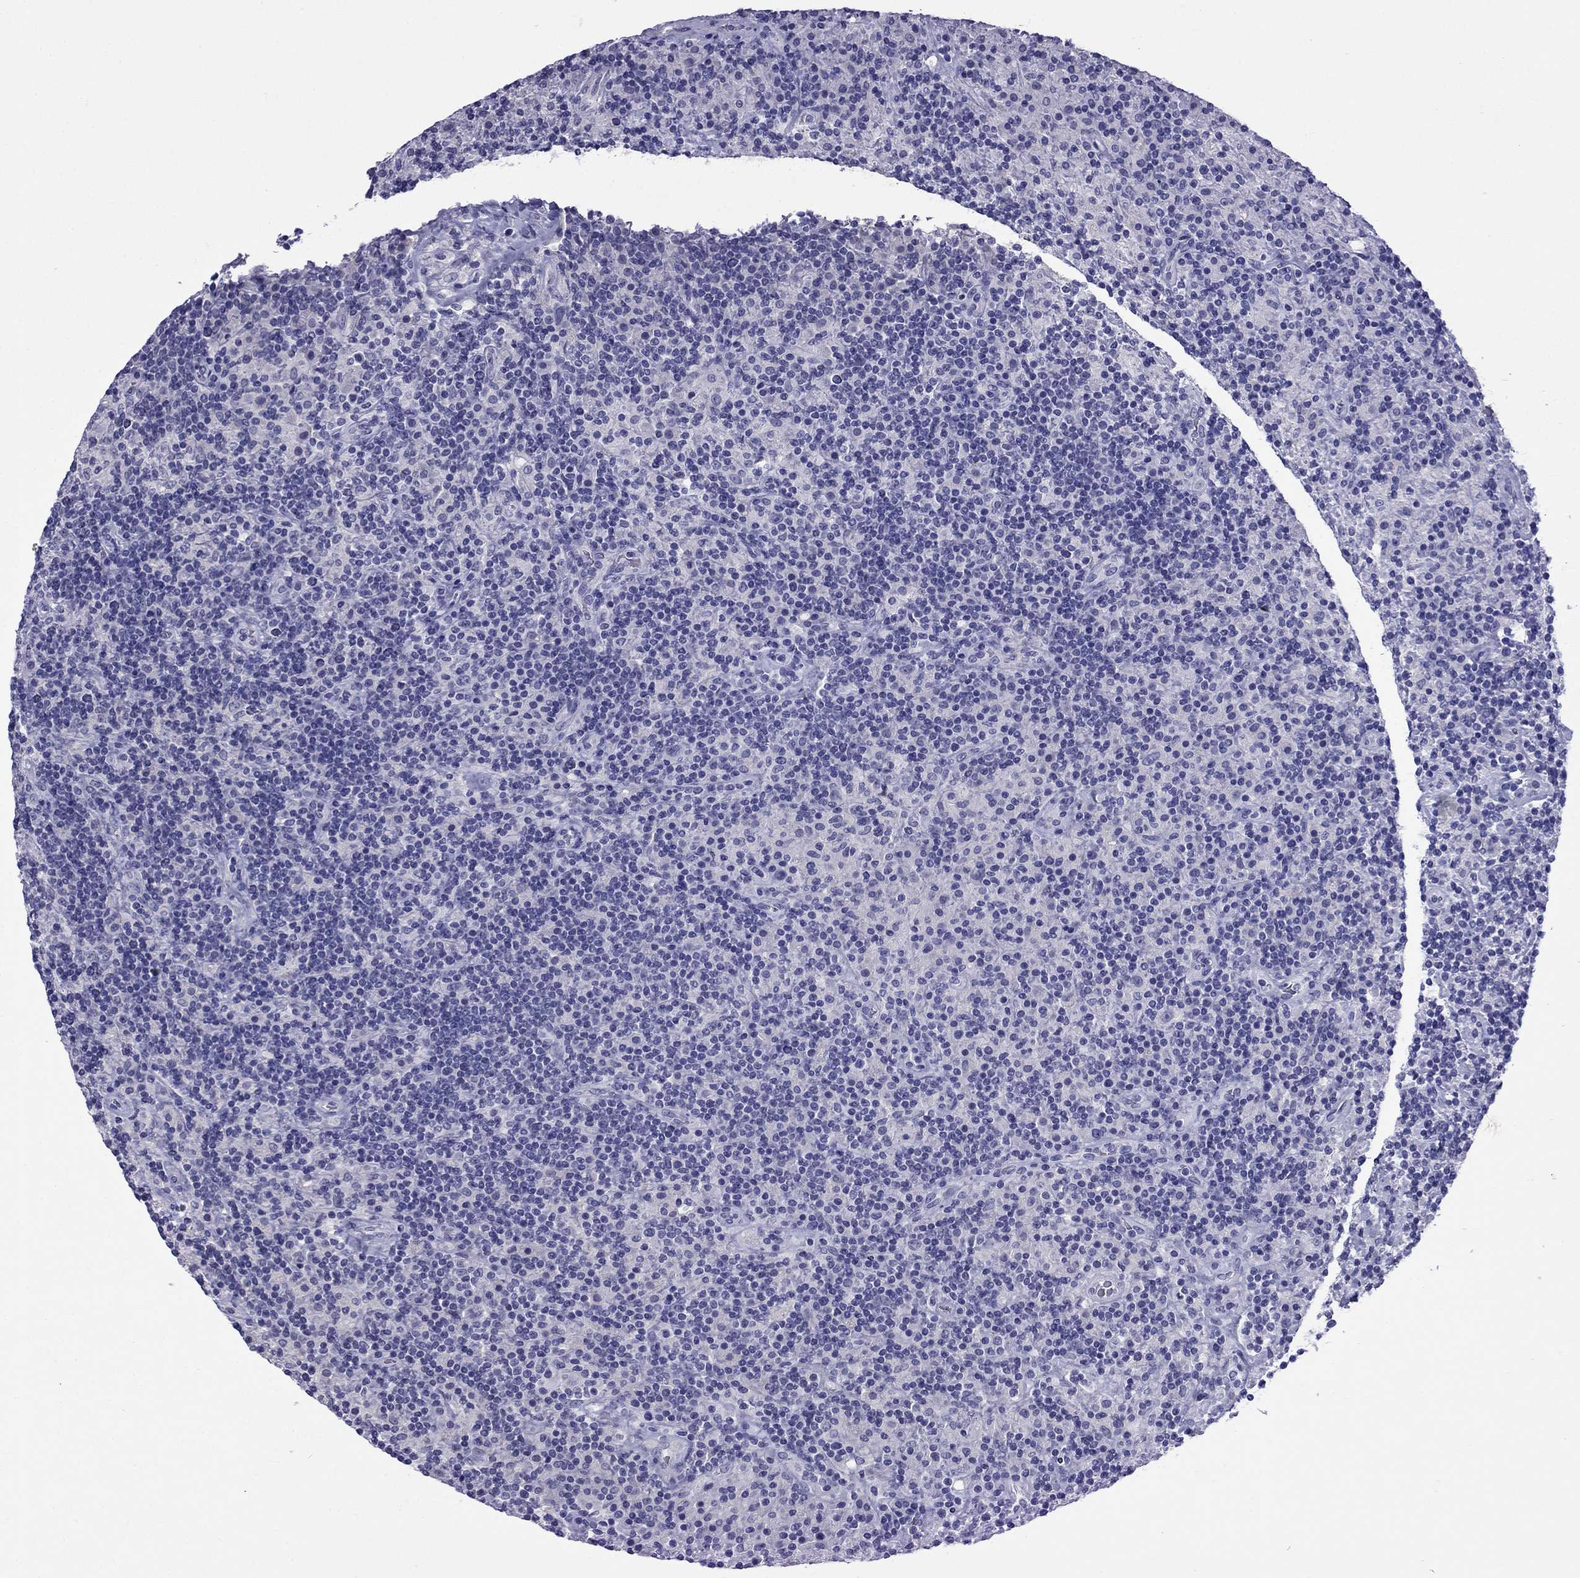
{"staining": {"intensity": "negative", "quantity": "none", "location": "none"}, "tissue": "lymphoma", "cell_type": "Tumor cells", "image_type": "cancer", "snomed": [{"axis": "morphology", "description": "Hodgkin's disease, NOS"}, {"axis": "topography", "description": "Lymph node"}], "caption": "Image shows no protein expression in tumor cells of Hodgkin's disease tissue.", "gene": "MYO15A", "patient": {"sex": "male", "age": 70}}